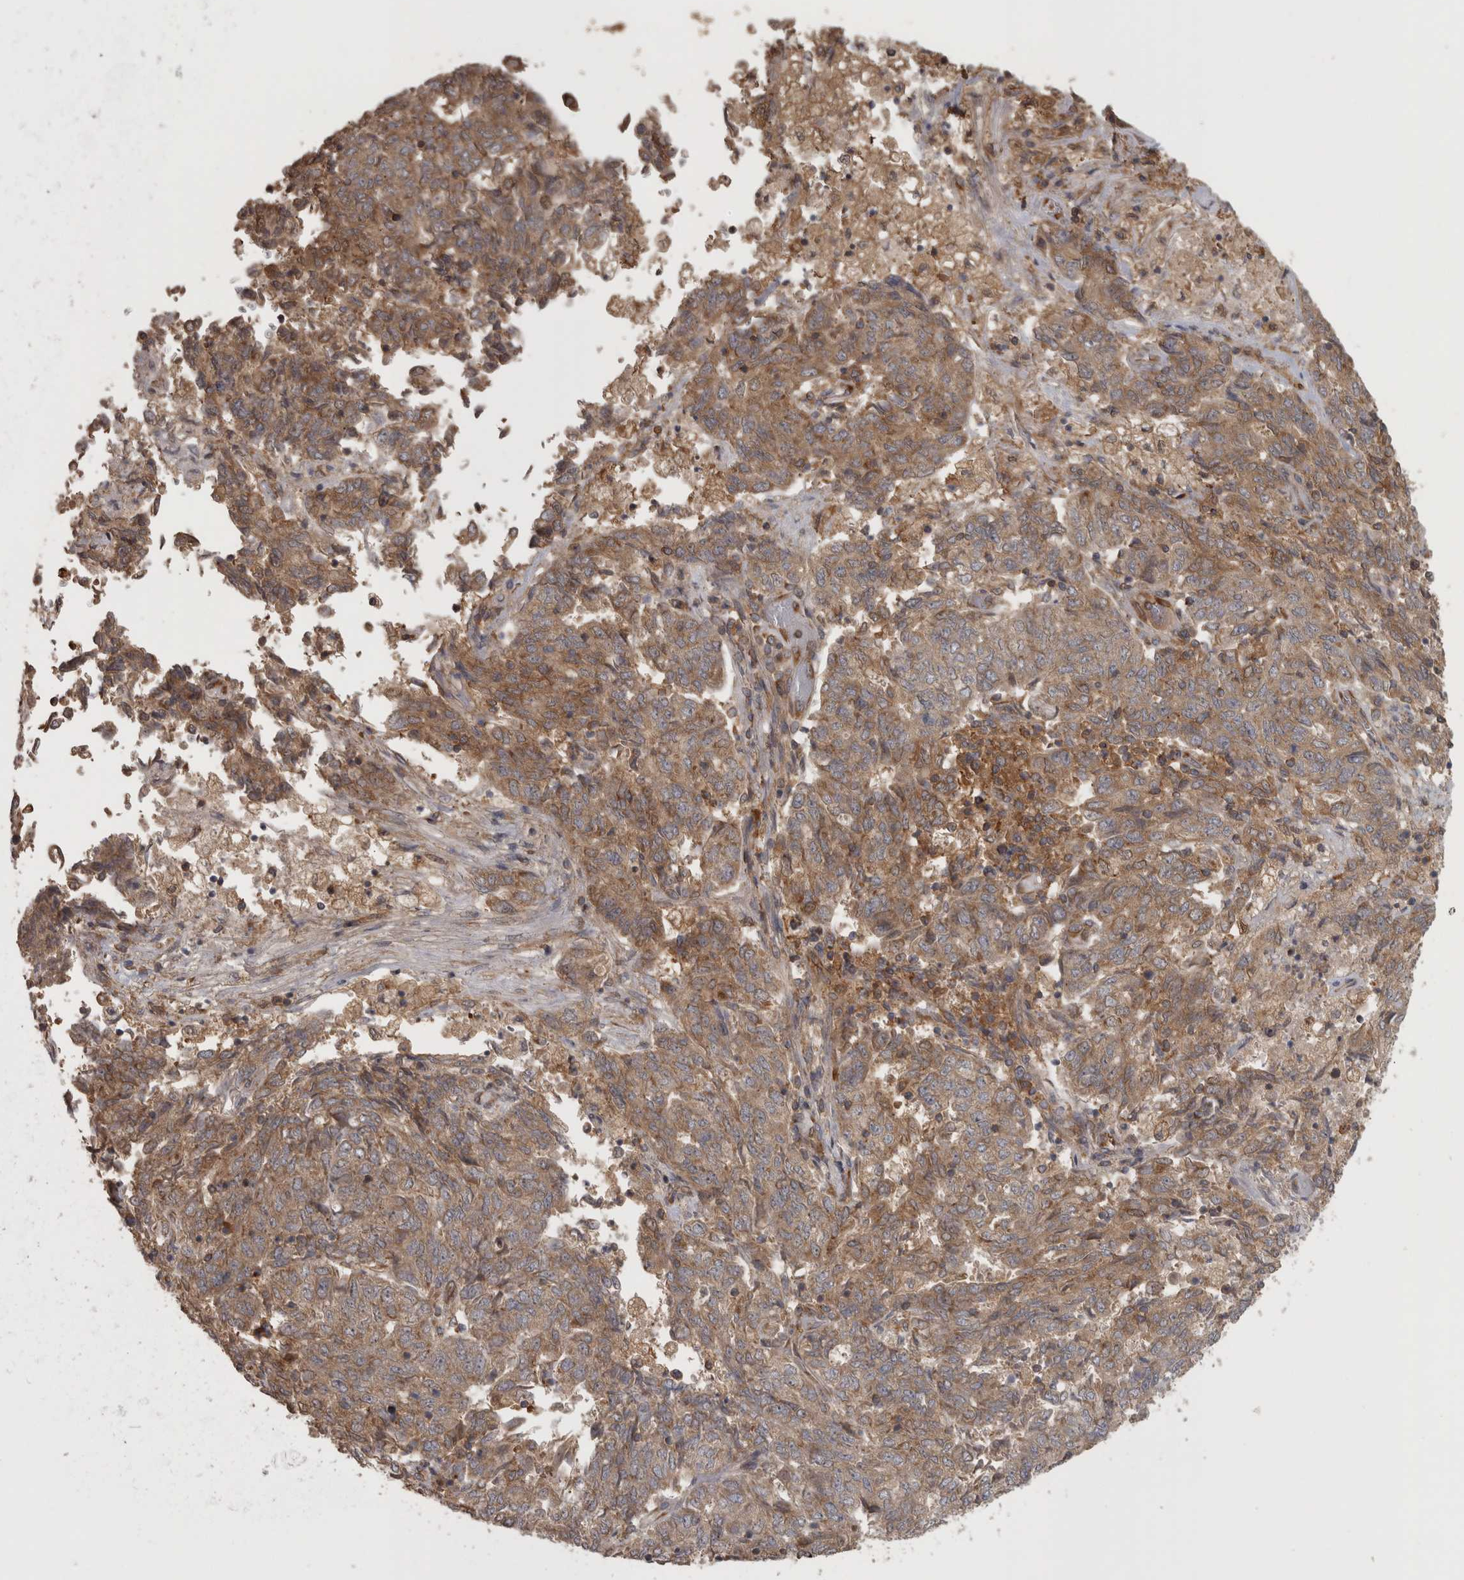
{"staining": {"intensity": "moderate", "quantity": ">75%", "location": "cytoplasmic/membranous"}, "tissue": "endometrial cancer", "cell_type": "Tumor cells", "image_type": "cancer", "snomed": [{"axis": "morphology", "description": "Adenocarcinoma, NOS"}, {"axis": "topography", "description": "Endometrium"}], "caption": "Immunohistochemistry (DAB (3,3'-diaminobenzidine)) staining of human endometrial cancer demonstrates moderate cytoplasmic/membranous protein positivity in about >75% of tumor cells. (IHC, brightfield microscopy, high magnification).", "gene": "MICU3", "patient": {"sex": "female", "age": 80}}